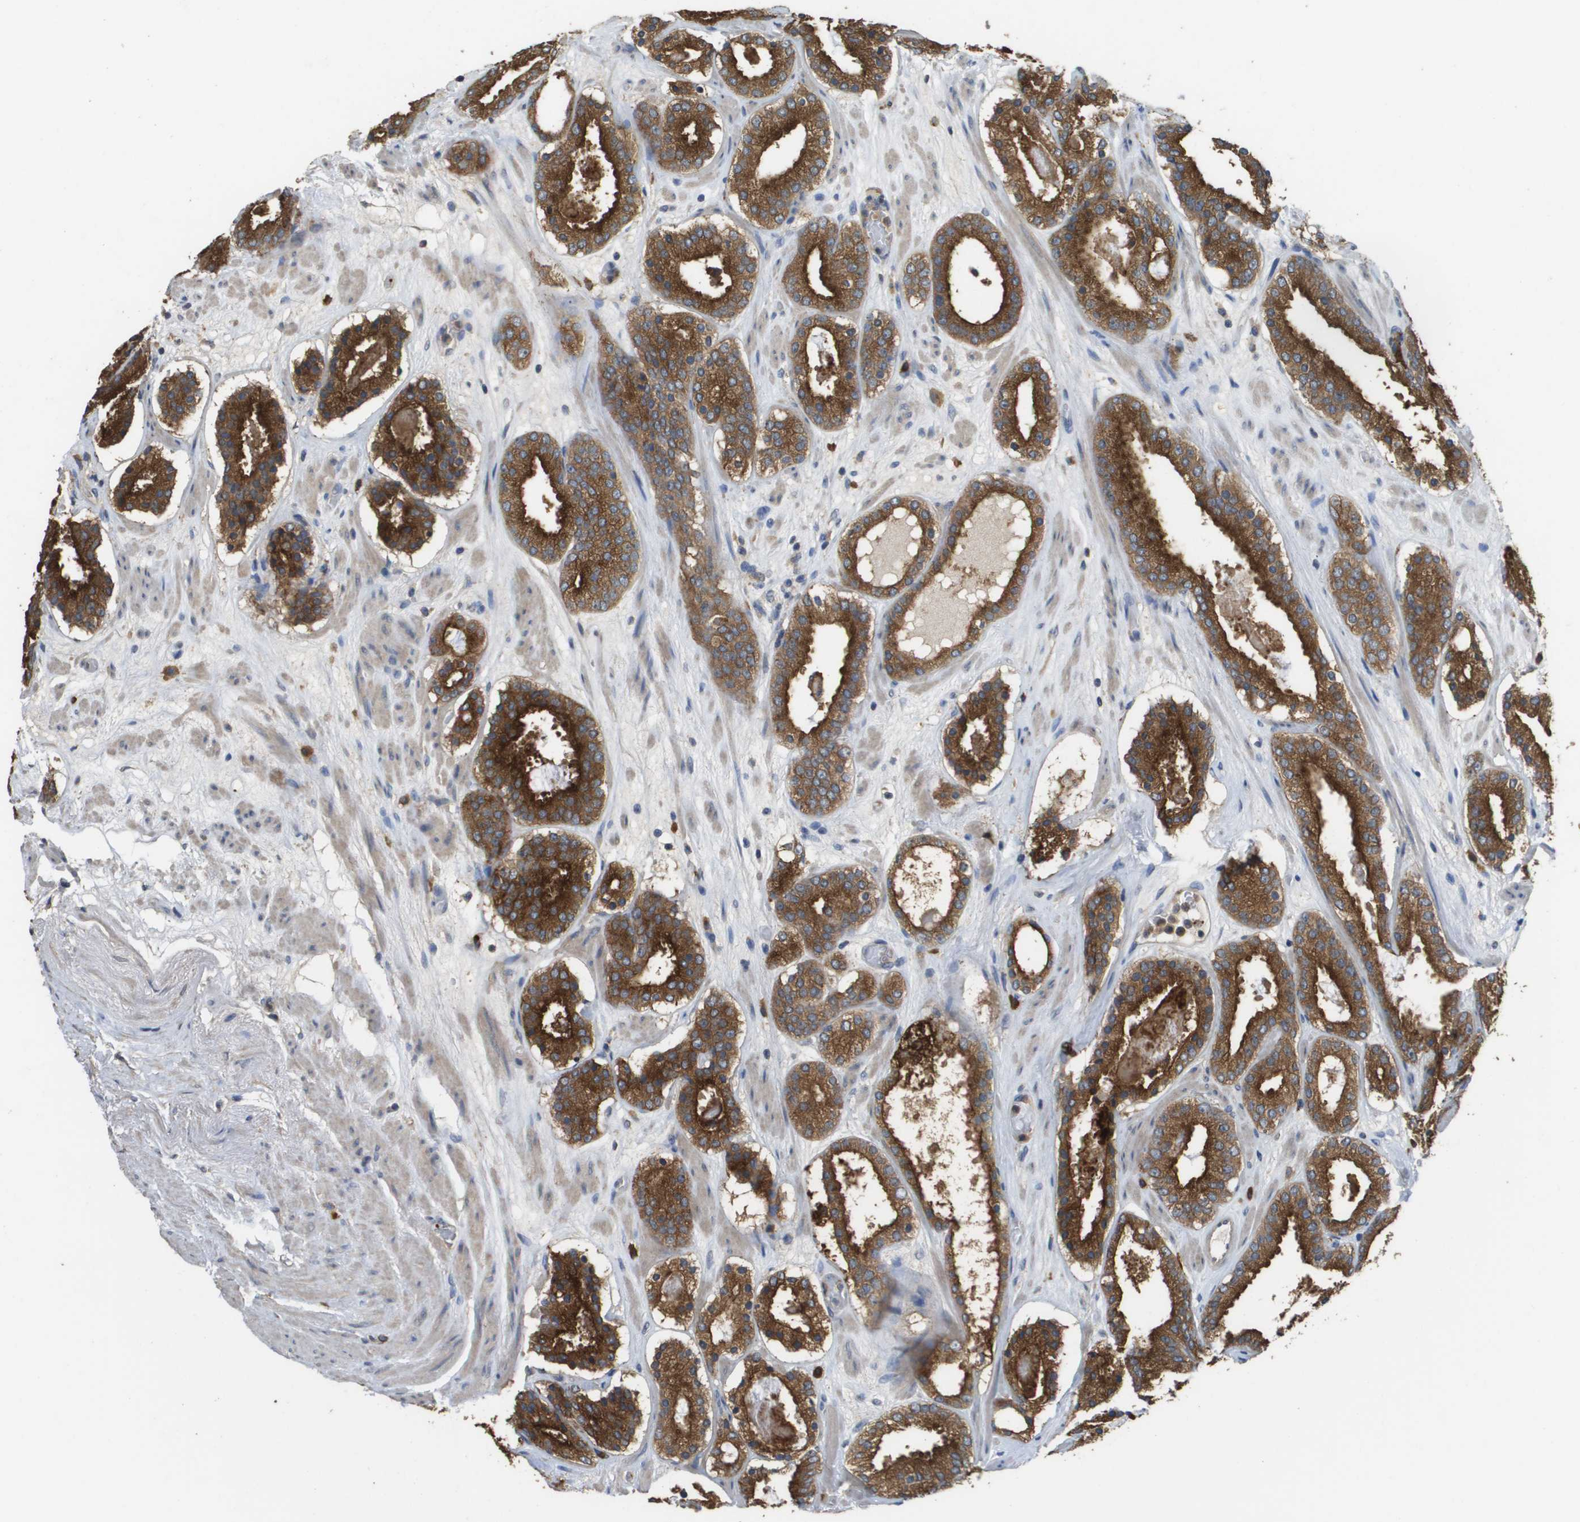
{"staining": {"intensity": "strong", "quantity": ">75%", "location": "cytoplasmic/membranous"}, "tissue": "prostate cancer", "cell_type": "Tumor cells", "image_type": "cancer", "snomed": [{"axis": "morphology", "description": "Adenocarcinoma, Low grade"}, {"axis": "topography", "description": "Prostate"}], "caption": "Immunohistochemistry (IHC) staining of prostate cancer, which shows high levels of strong cytoplasmic/membranous expression in about >75% of tumor cells indicating strong cytoplasmic/membranous protein positivity. The staining was performed using DAB (brown) for protein detection and nuclei were counterstained in hematoxylin (blue).", "gene": "RAB27B", "patient": {"sex": "male", "age": 69}}